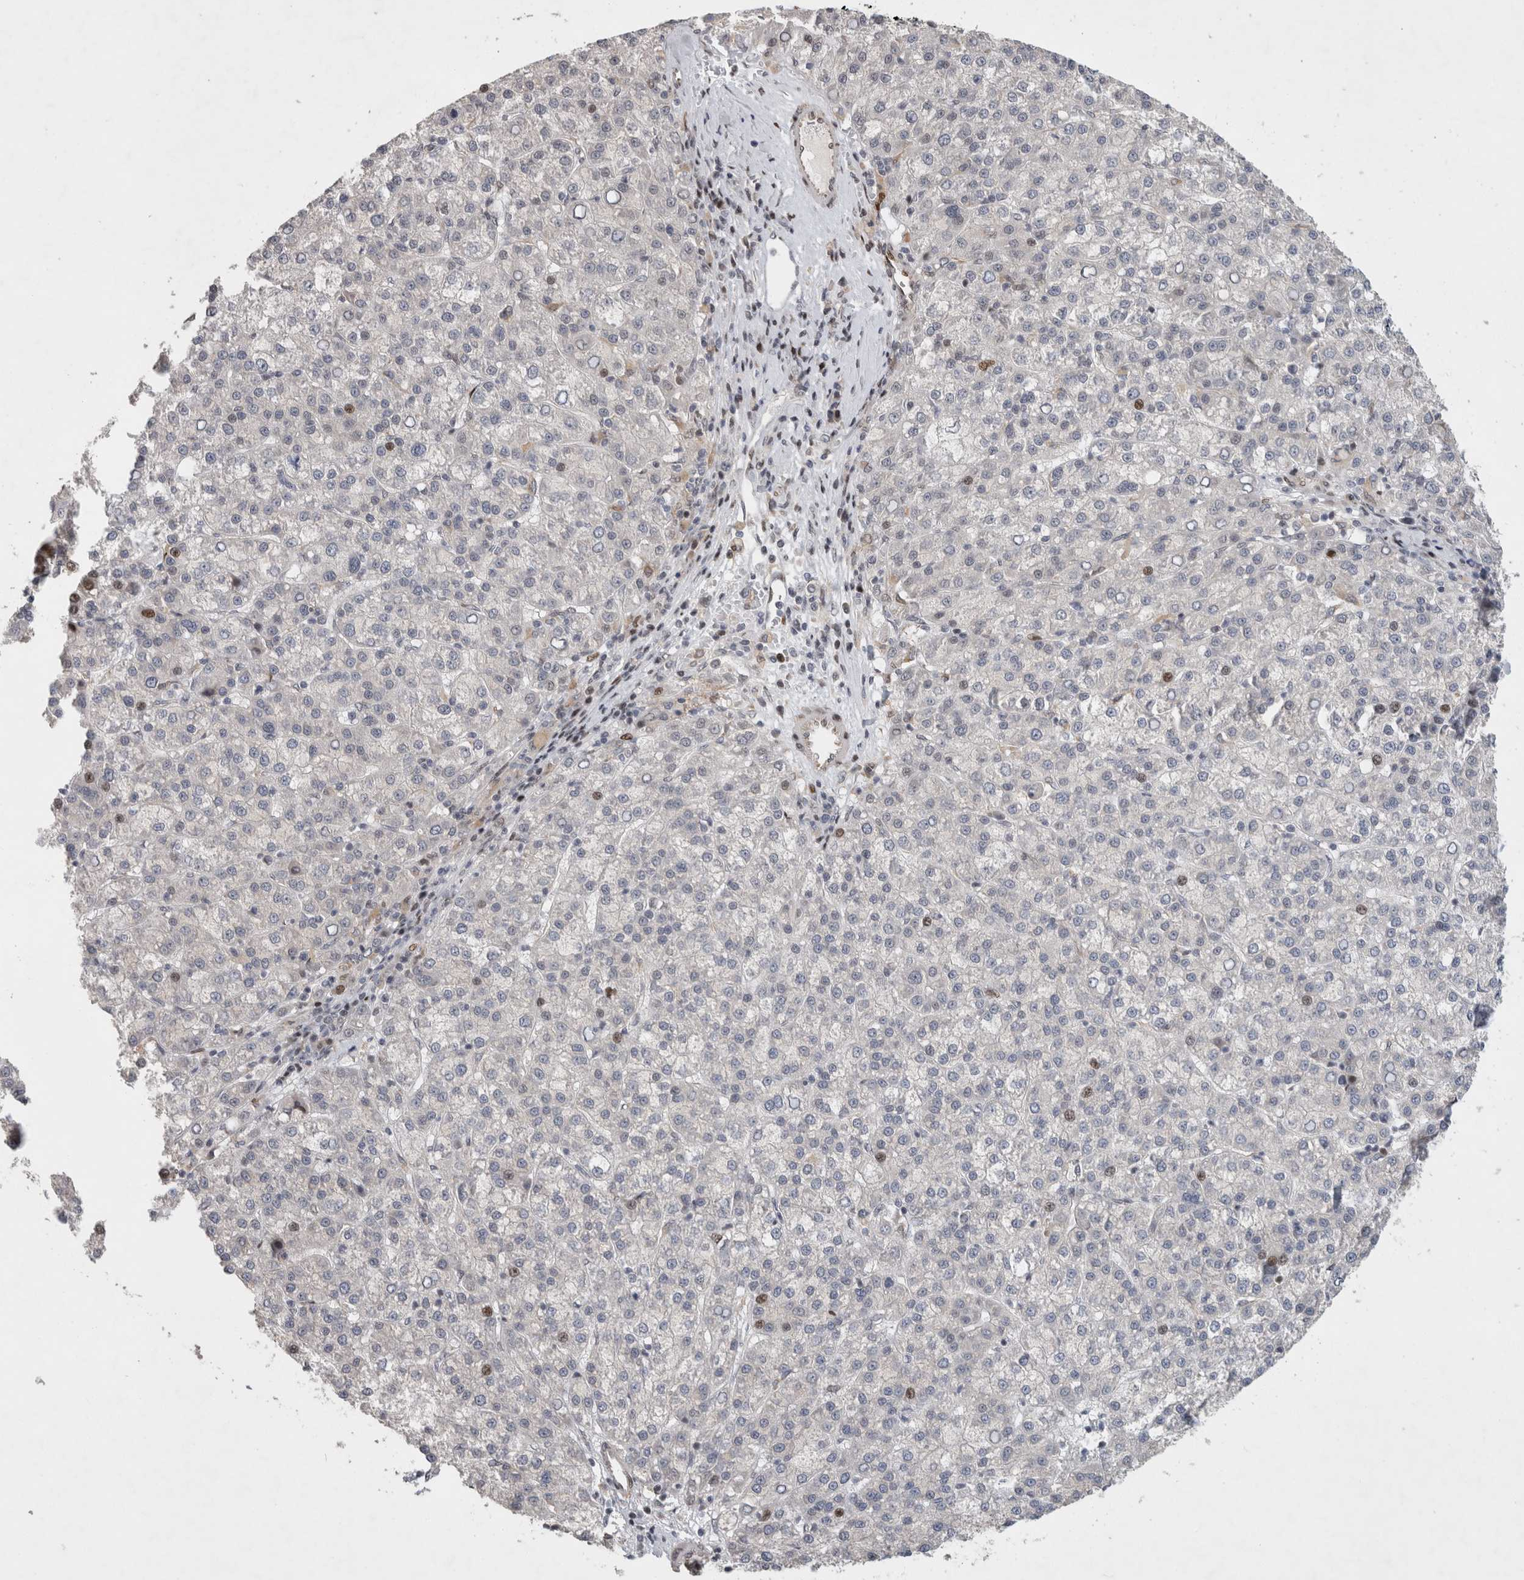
{"staining": {"intensity": "weak", "quantity": "<25%", "location": "nuclear"}, "tissue": "liver cancer", "cell_type": "Tumor cells", "image_type": "cancer", "snomed": [{"axis": "morphology", "description": "Carcinoma, Hepatocellular, NOS"}, {"axis": "topography", "description": "Liver"}], "caption": "IHC photomicrograph of hepatocellular carcinoma (liver) stained for a protein (brown), which displays no staining in tumor cells.", "gene": "C8orf58", "patient": {"sex": "female", "age": 58}}